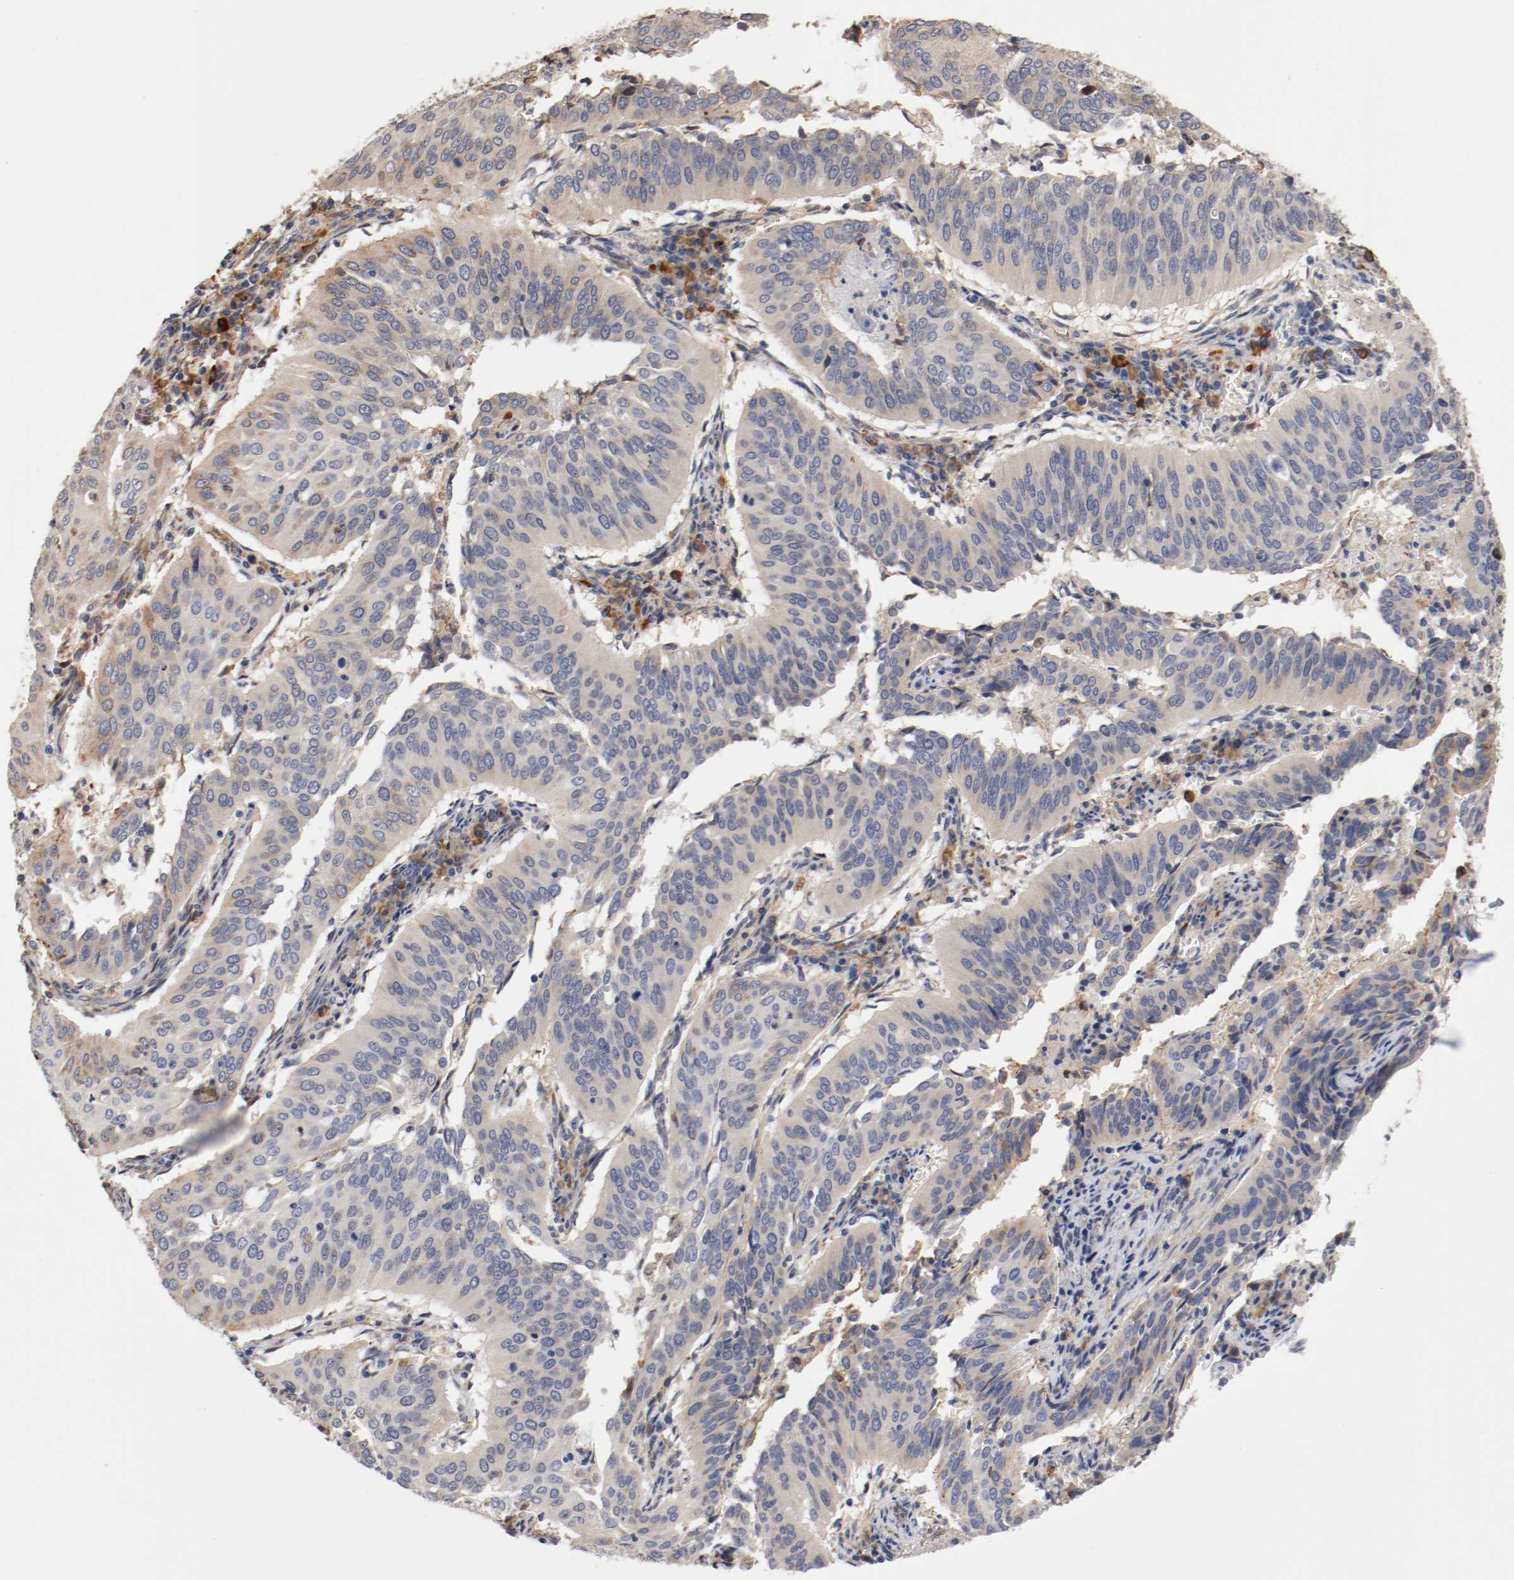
{"staining": {"intensity": "weak", "quantity": ">75%", "location": "cytoplasmic/membranous"}, "tissue": "cervical cancer", "cell_type": "Tumor cells", "image_type": "cancer", "snomed": [{"axis": "morphology", "description": "Squamous cell carcinoma, NOS"}, {"axis": "topography", "description": "Cervix"}], "caption": "Immunohistochemistry (IHC) micrograph of neoplastic tissue: squamous cell carcinoma (cervical) stained using IHC demonstrates low levels of weak protein expression localized specifically in the cytoplasmic/membranous of tumor cells, appearing as a cytoplasmic/membranous brown color.", "gene": "TNFSF13", "patient": {"sex": "female", "age": 39}}